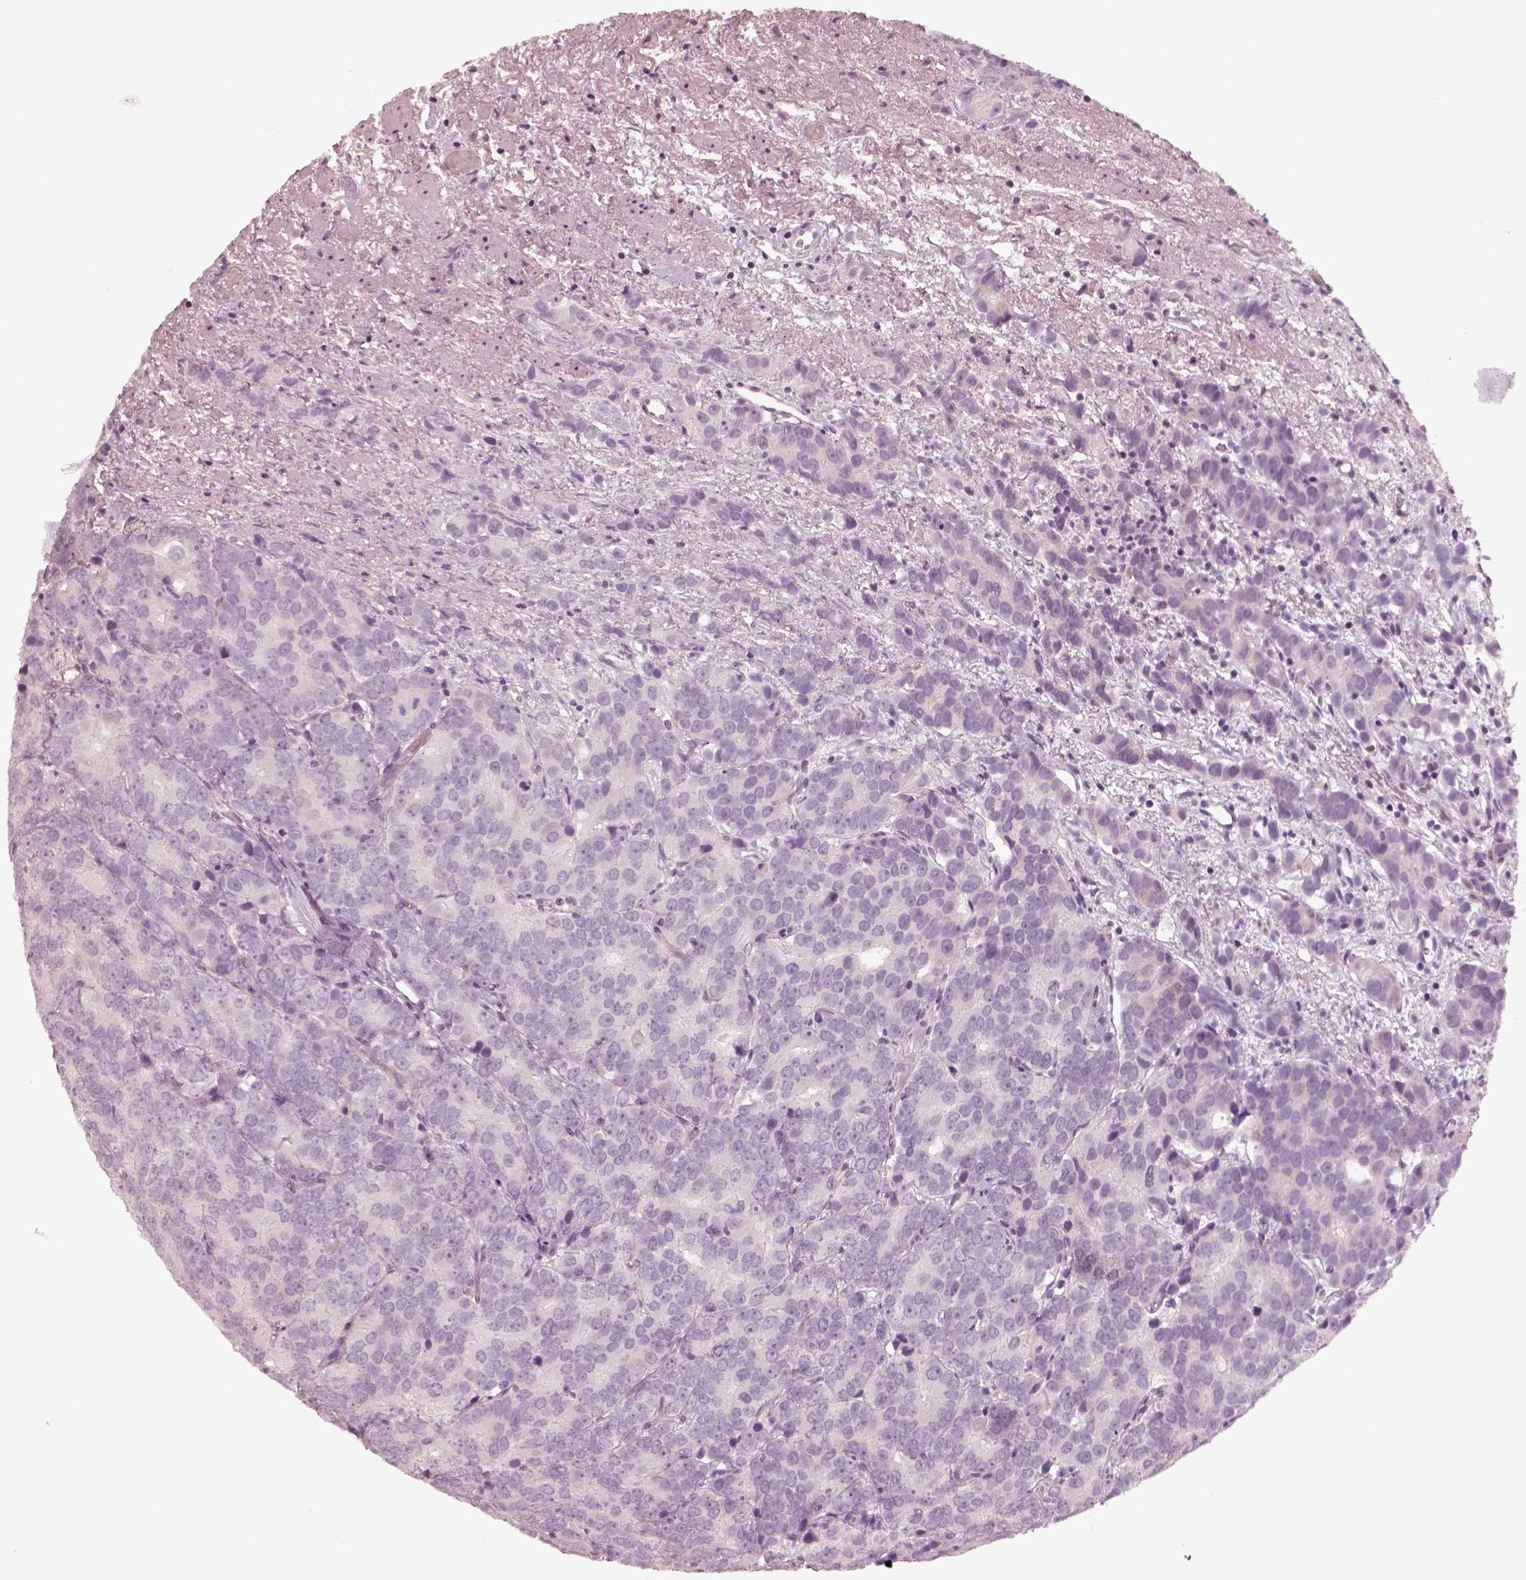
{"staining": {"intensity": "negative", "quantity": "none", "location": "none"}, "tissue": "prostate cancer", "cell_type": "Tumor cells", "image_type": "cancer", "snomed": [{"axis": "morphology", "description": "Adenocarcinoma, High grade"}, {"axis": "topography", "description": "Prostate"}], "caption": "IHC micrograph of prostate cancer (adenocarcinoma (high-grade)) stained for a protein (brown), which reveals no positivity in tumor cells. (DAB IHC, high magnification).", "gene": "EGR4", "patient": {"sex": "male", "age": 90}}